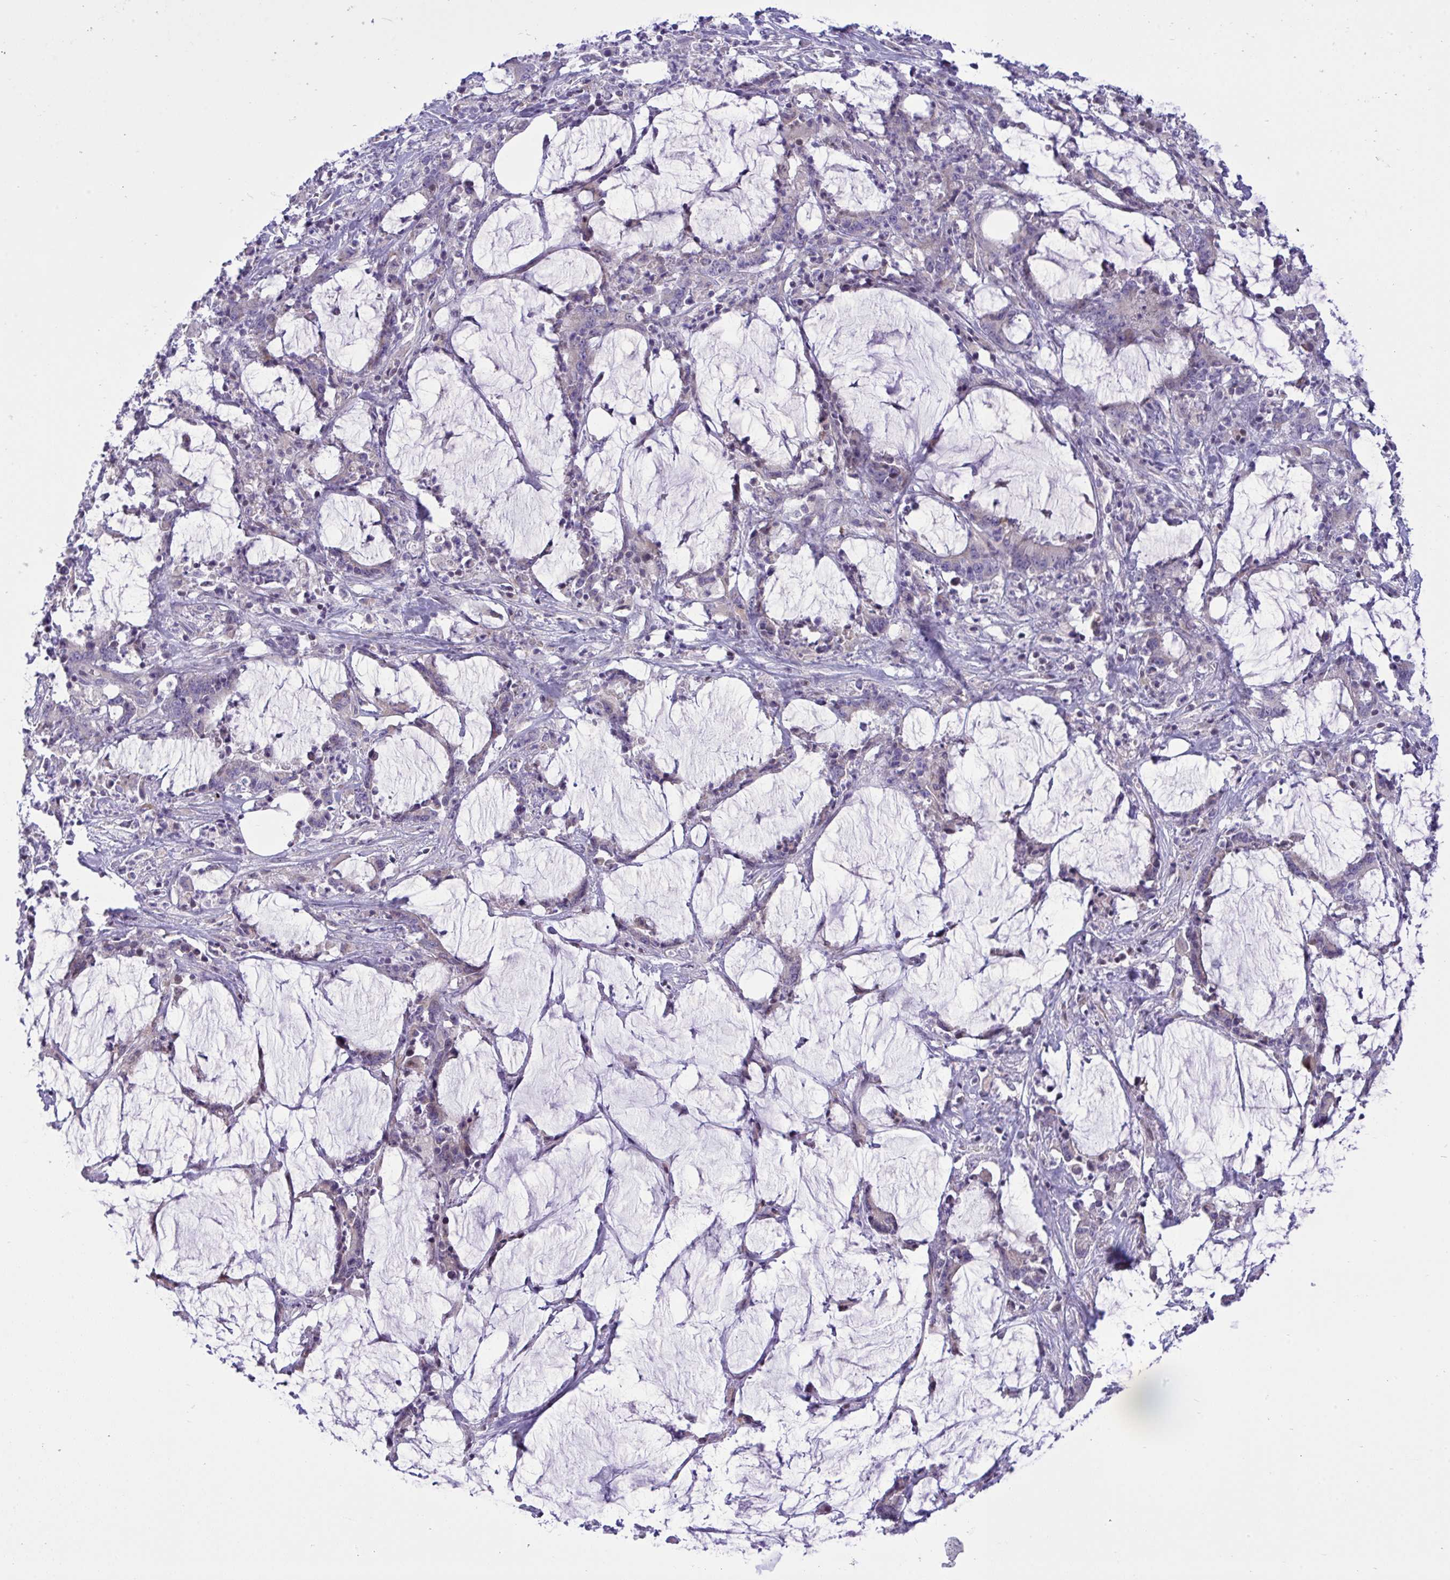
{"staining": {"intensity": "negative", "quantity": "none", "location": "none"}, "tissue": "stomach cancer", "cell_type": "Tumor cells", "image_type": "cancer", "snomed": [{"axis": "morphology", "description": "Adenocarcinoma, NOS"}, {"axis": "topography", "description": "Stomach, upper"}], "caption": "DAB (3,3'-diaminobenzidine) immunohistochemical staining of stomach cancer (adenocarcinoma) shows no significant positivity in tumor cells. (Brightfield microscopy of DAB (3,3'-diaminobenzidine) immunohistochemistry at high magnification).", "gene": "WDR97", "patient": {"sex": "male", "age": 68}}